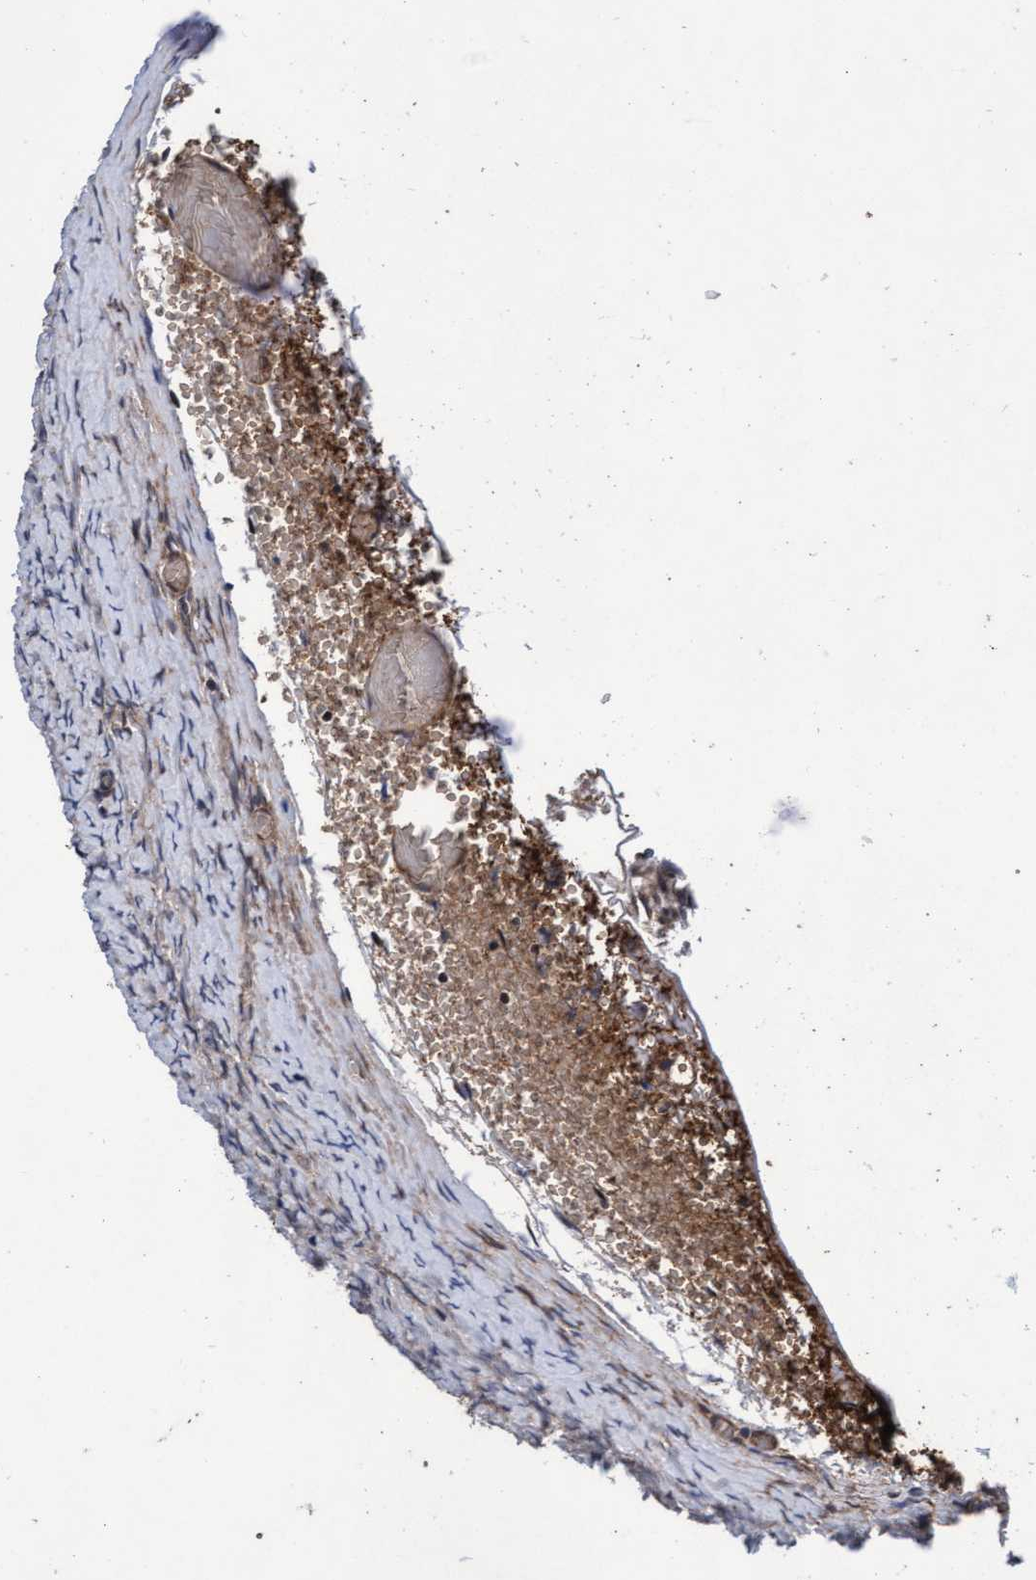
{"staining": {"intensity": "weak", "quantity": "25%-75%", "location": "cytoplasmic/membranous"}, "tissue": "ovary", "cell_type": "Ovarian stroma cells", "image_type": "normal", "snomed": [{"axis": "morphology", "description": "Normal tissue, NOS"}, {"axis": "topography", "description": "Ovary"}], "caption": "Immunohistochemical staining of unremarkable ovary shows weak cytoplasmic/membranous protein staining in about 25%-75% of ovarian stroma cells.", "gene": "EFCAB13", "patient": {"sex": "female", "age": 27}}